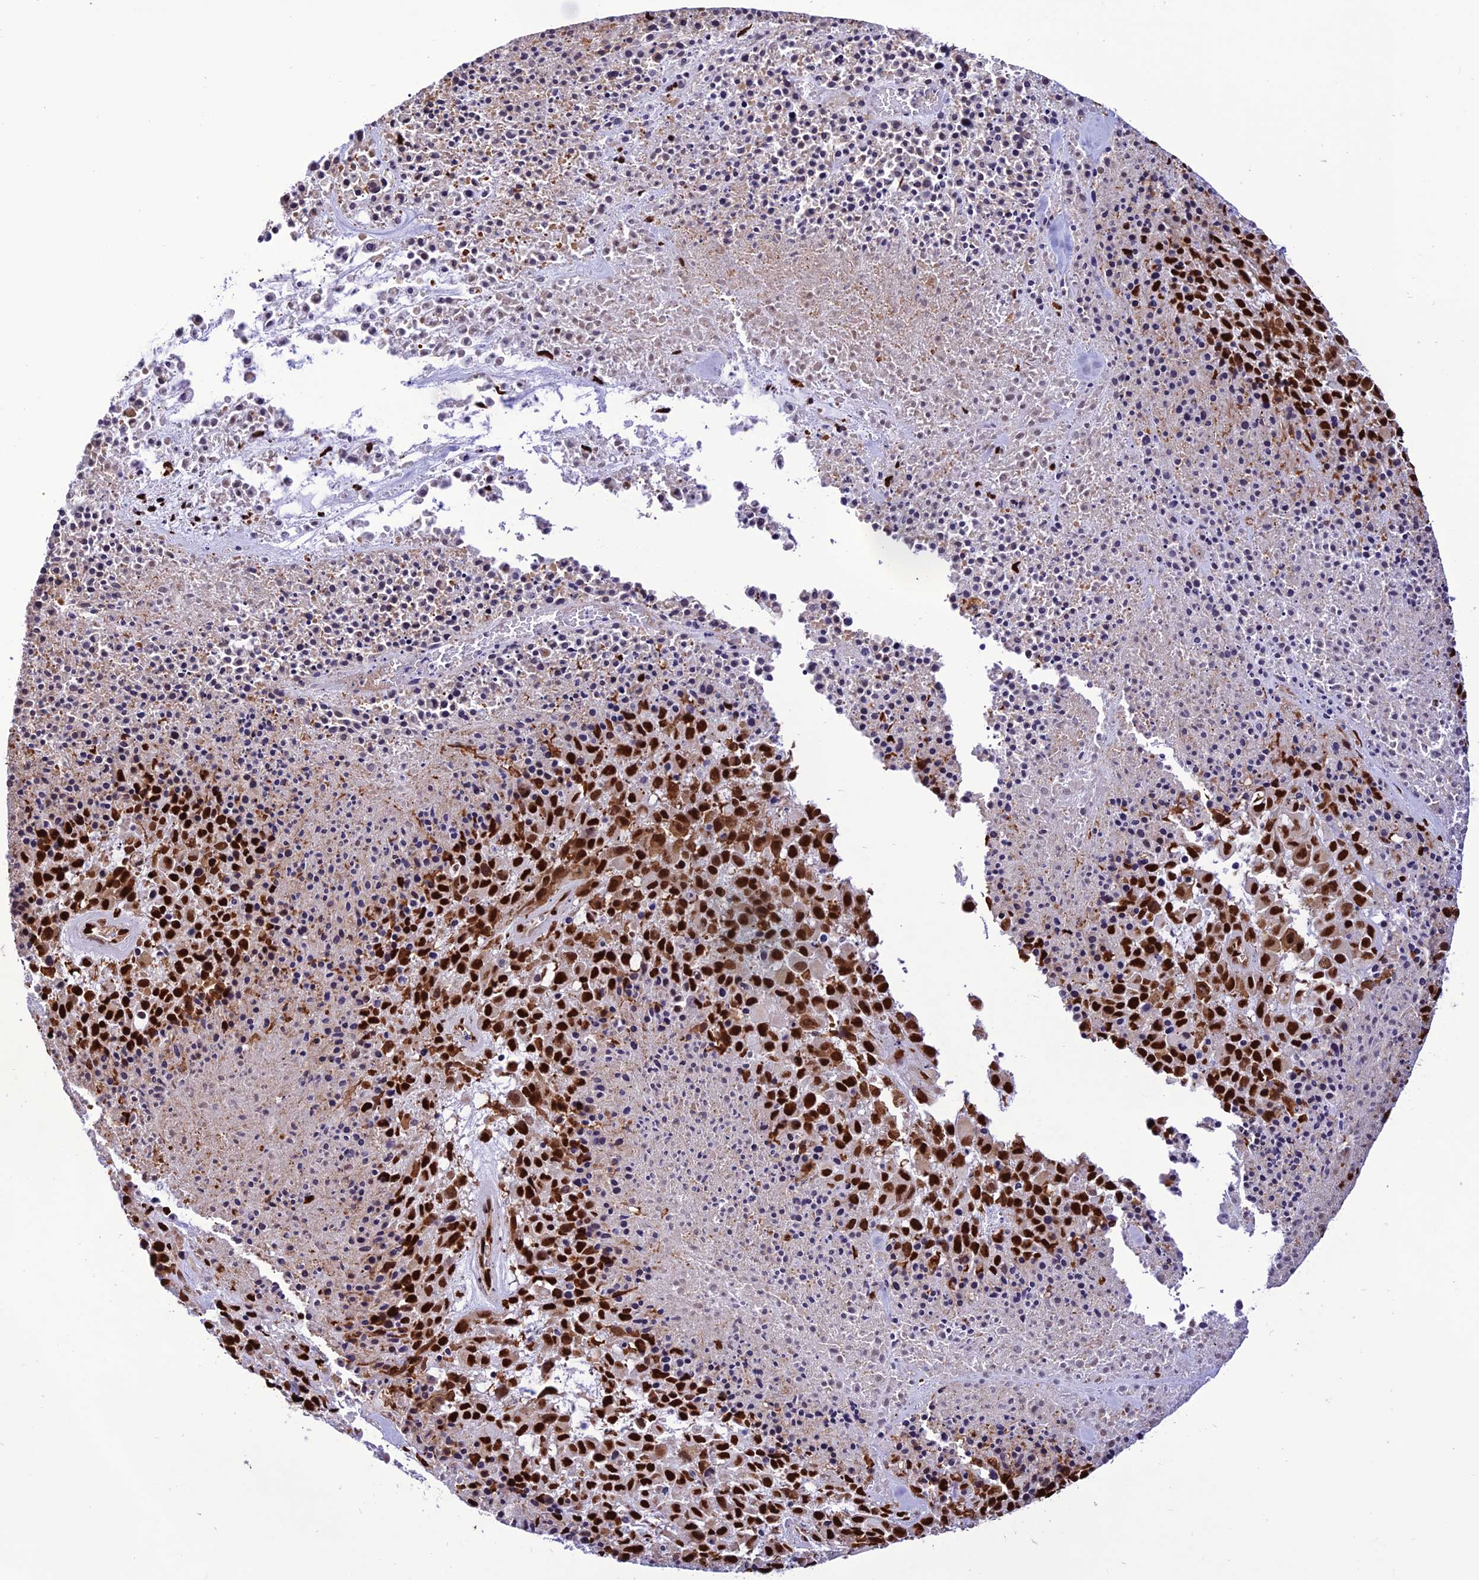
{"staining": {"intensity": "strong", "quantity": ">75%", "location": "nuclear"}, "tissue": "melanoma", "cell_type": "Tumor cells", "image_type": "cancer", "snomed": [{"axis": "morphology", "description": "Malignant melanoma, Metastatic site"}, {"axis": "topography", "description": "Skin"}], "caption": "Human malignant melanoma (metastatic site) stained with a protein marker reveals strong staining in tumor cells.", "gene": "INO80E", "patient": {"sex": "female", "age": 81}}